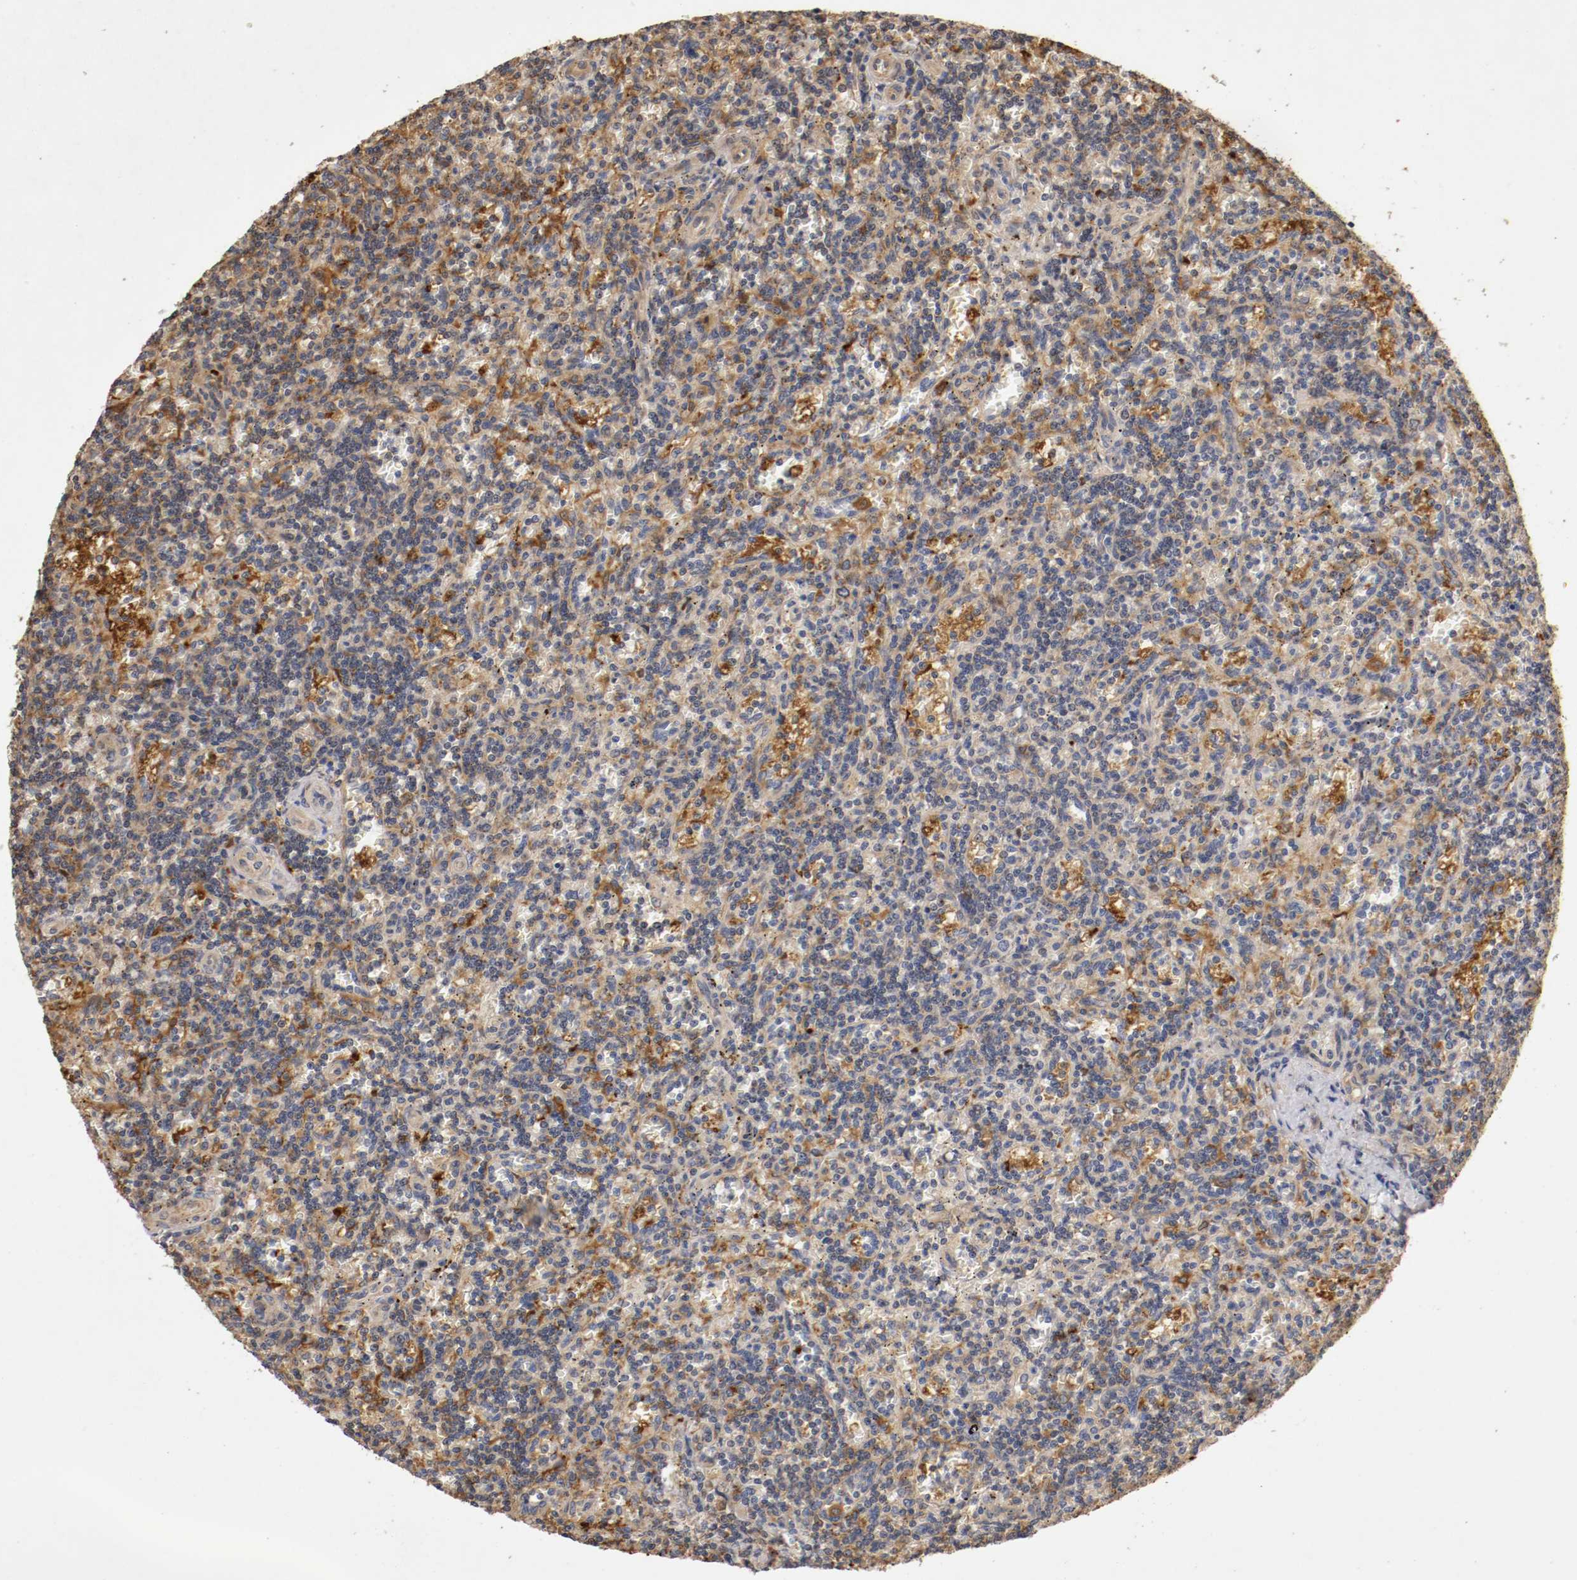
{"staining": {"intensity": "moderate", "quantity": ">75%", "location": "cytoplasmic/membranous"}, "tissue": "lymphoma", "cell_type": "Tumor cells", "image_type": "cancer", "snomed": [{"axis": "morphology", "description": "Malignant lymphoma, non-Hodgkin's type, Low grade"}, {"axis": "topography", "description": "Spleen"}], "caption": "The image displays a brown stain indicating the presence of a protein in the cytoplasmic/membranous of tumor cells in malignant lymphoma, non-Hodgkin's type (low-grade).", "gene": "VEZT", "patient": {"sex": "male", "age": 73}}